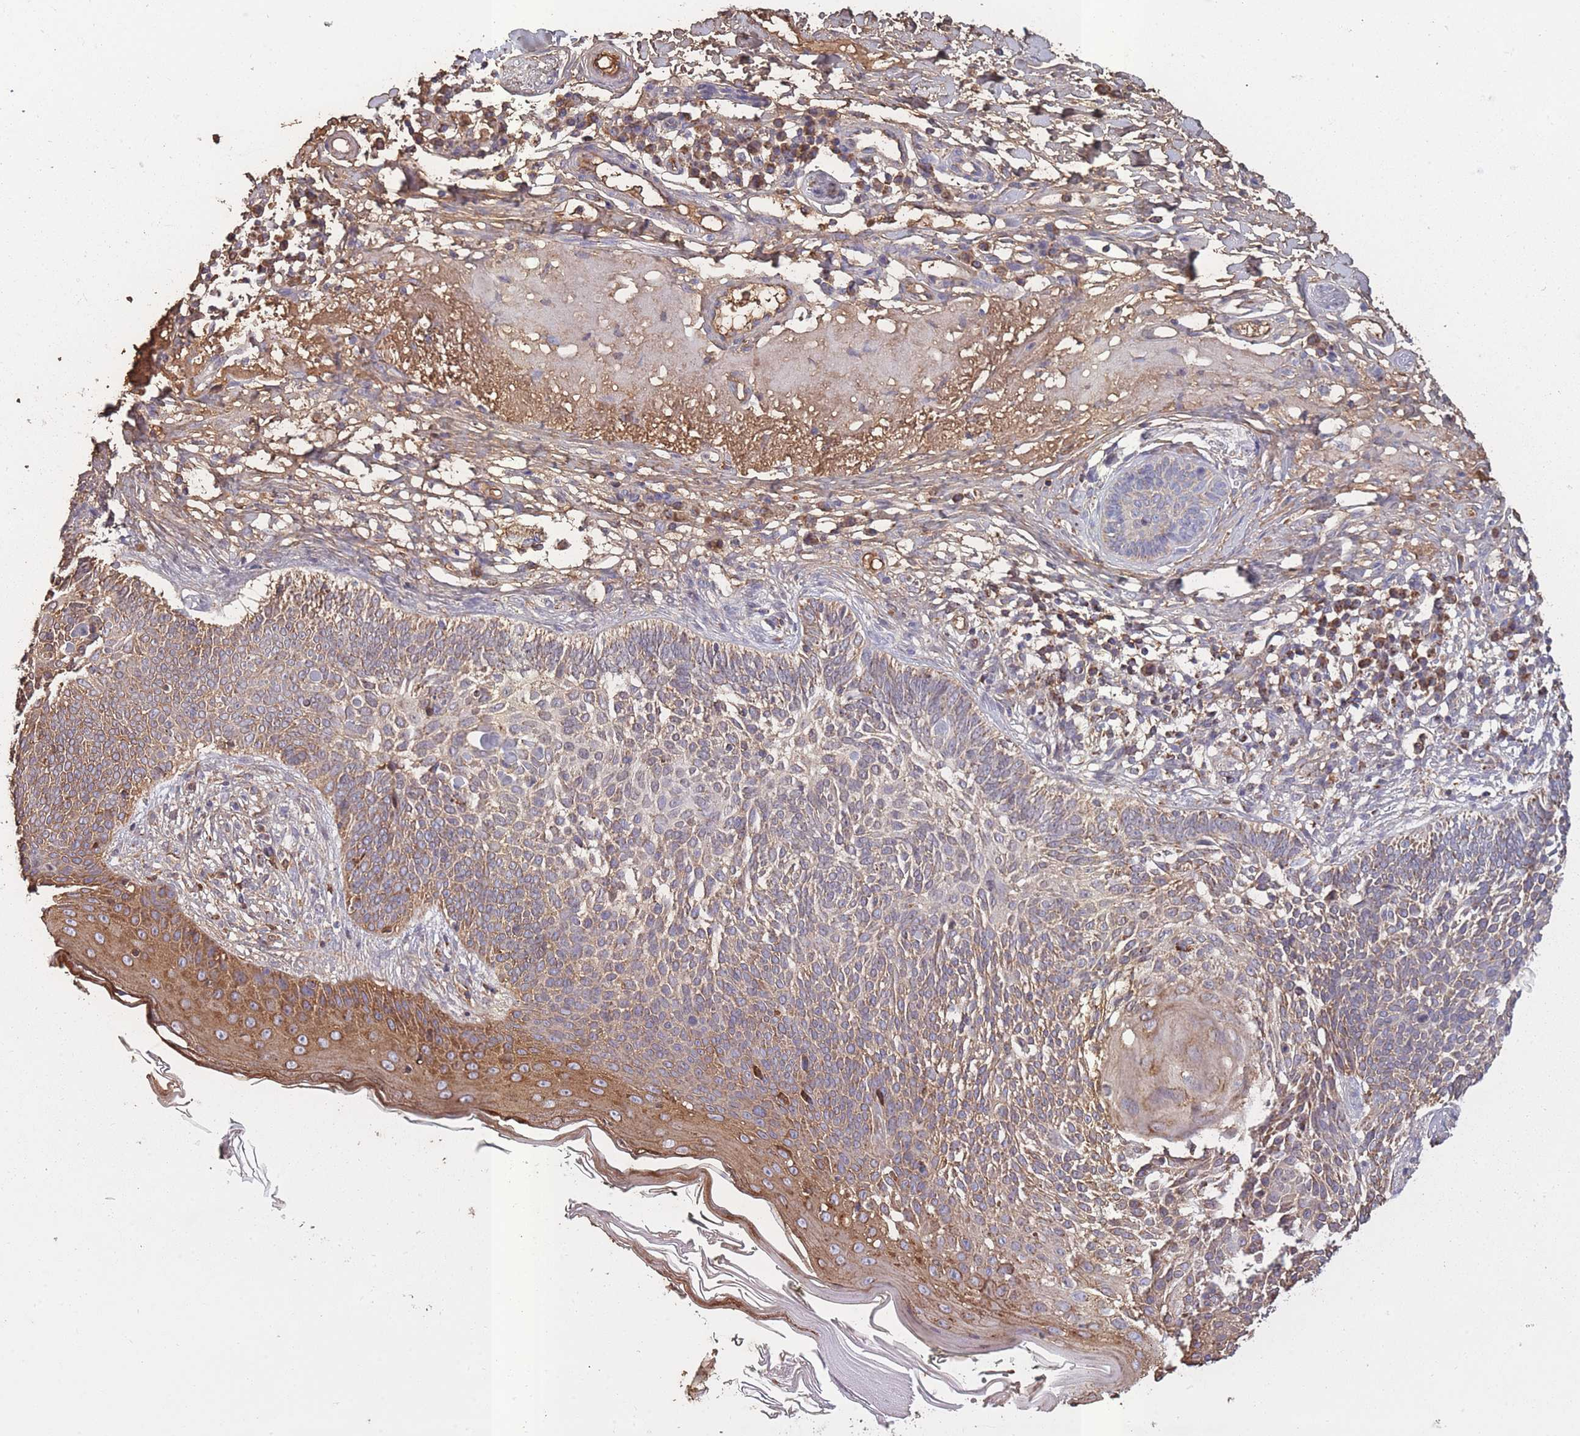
{"staining": {"intensity": "weak", "quantity": ">75%", "location": "cytoplasmic/membranous"}, "tissue": "skin cancer", "cell_type": "Tumor cells", "image_type": "cancer", "snomed": [{"axis": "morphology", "description": "Basal cell carcinoma"}, {"axis": "topography", "description": "Skin"}], "caption": "Immunohistochemical staining of skin cancer shows low levels of weak cytoplasmic/membranous staining in about >75% of tumor cells.", "gene": "KAT2A", "patient": {"sex": "male", "age": 72}}